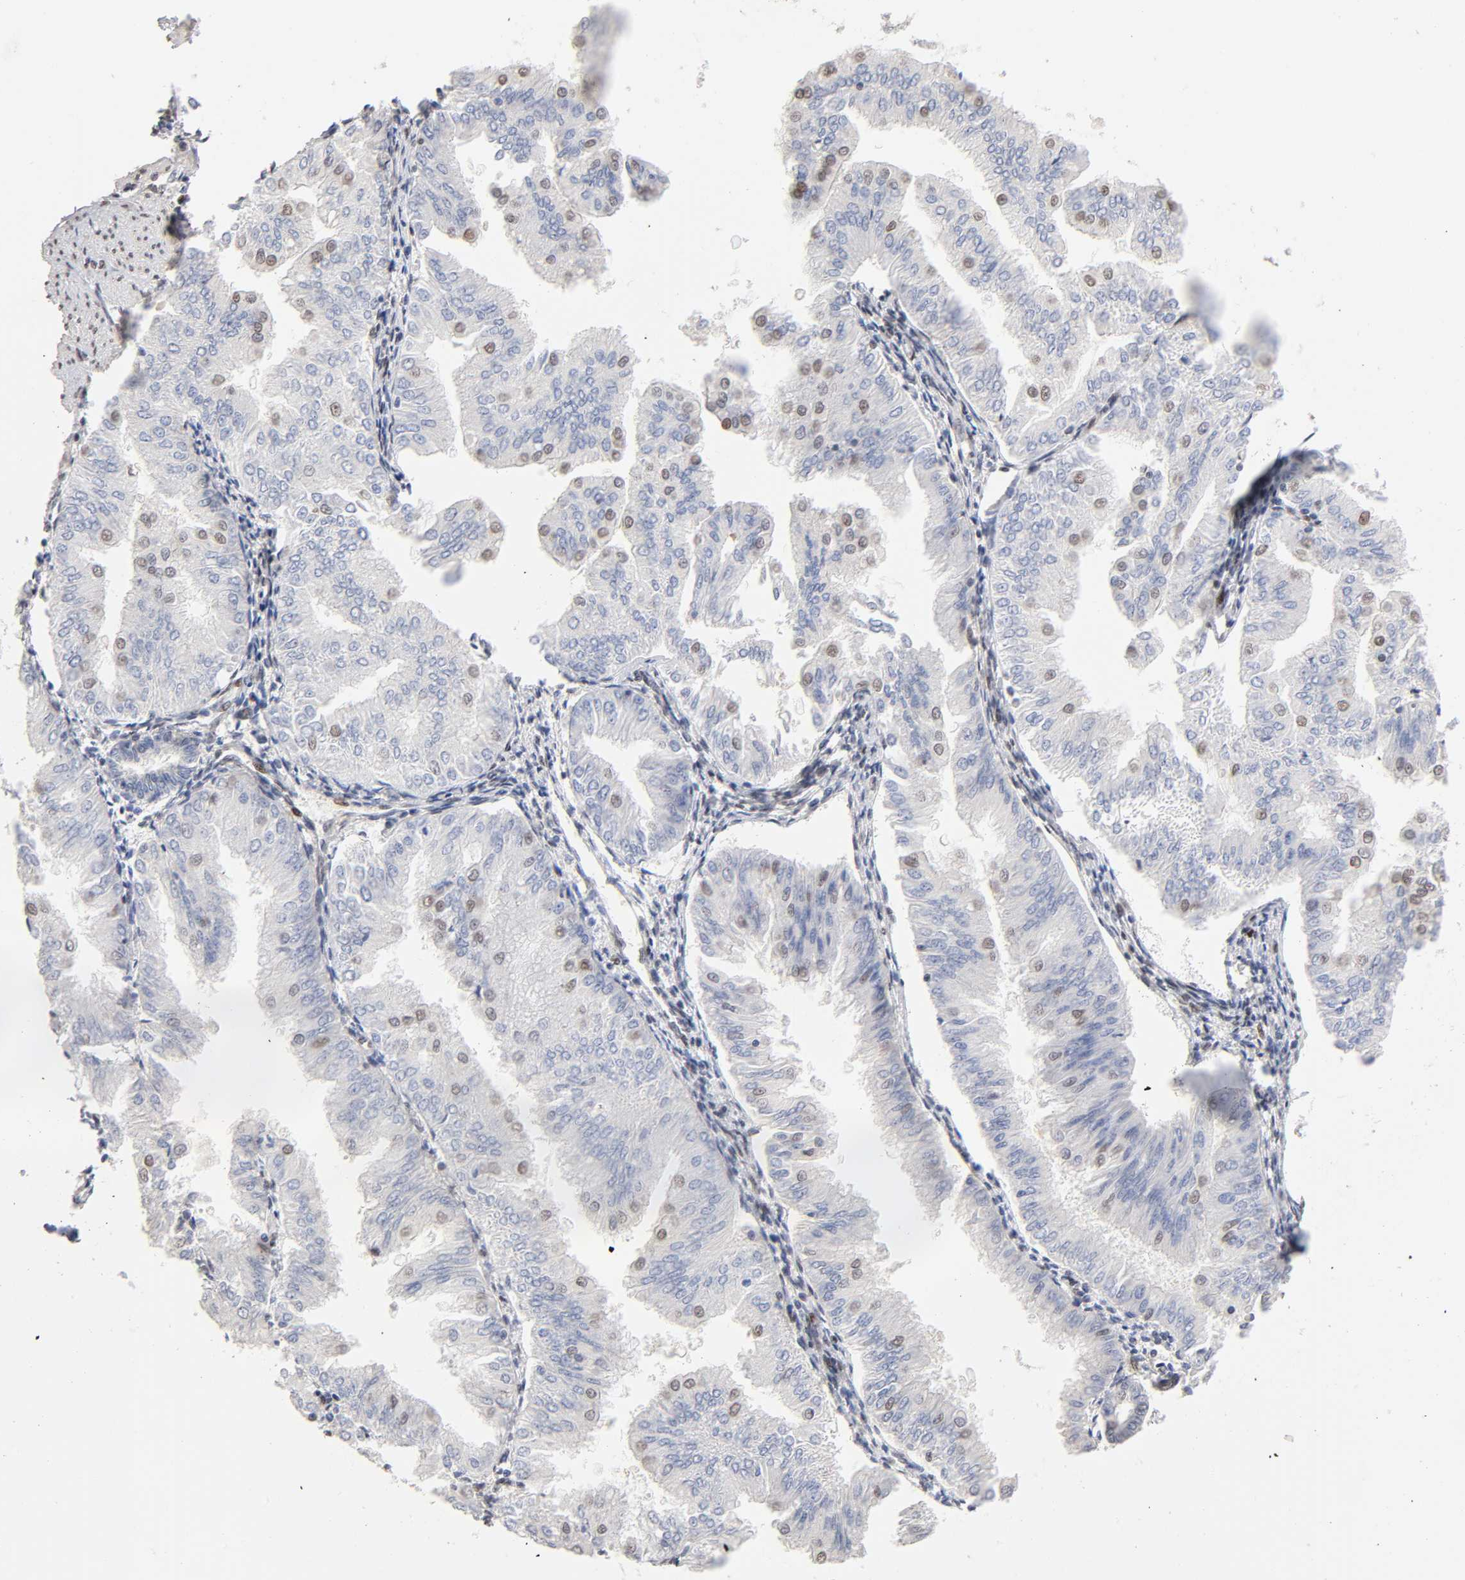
{"staining": {"intensity": "weak", "quantity": "<25%", "location": "nuclear"}, "tissue": "endometrial cancer", "cell_type": "Tumor cells", "image_type": "cancer", "snomed": [{"axis": "morphology", "description": "Adenocarcinoma, NOS"}, {"axis": "topography", "description": "Endometrium"}], "caption": "Micrograph shows no protein expression in tumor cells of endometrial adenocarcinoma tissue.", "gene": "TP53RK", "patient": {"sex": "female", "age": 53}}